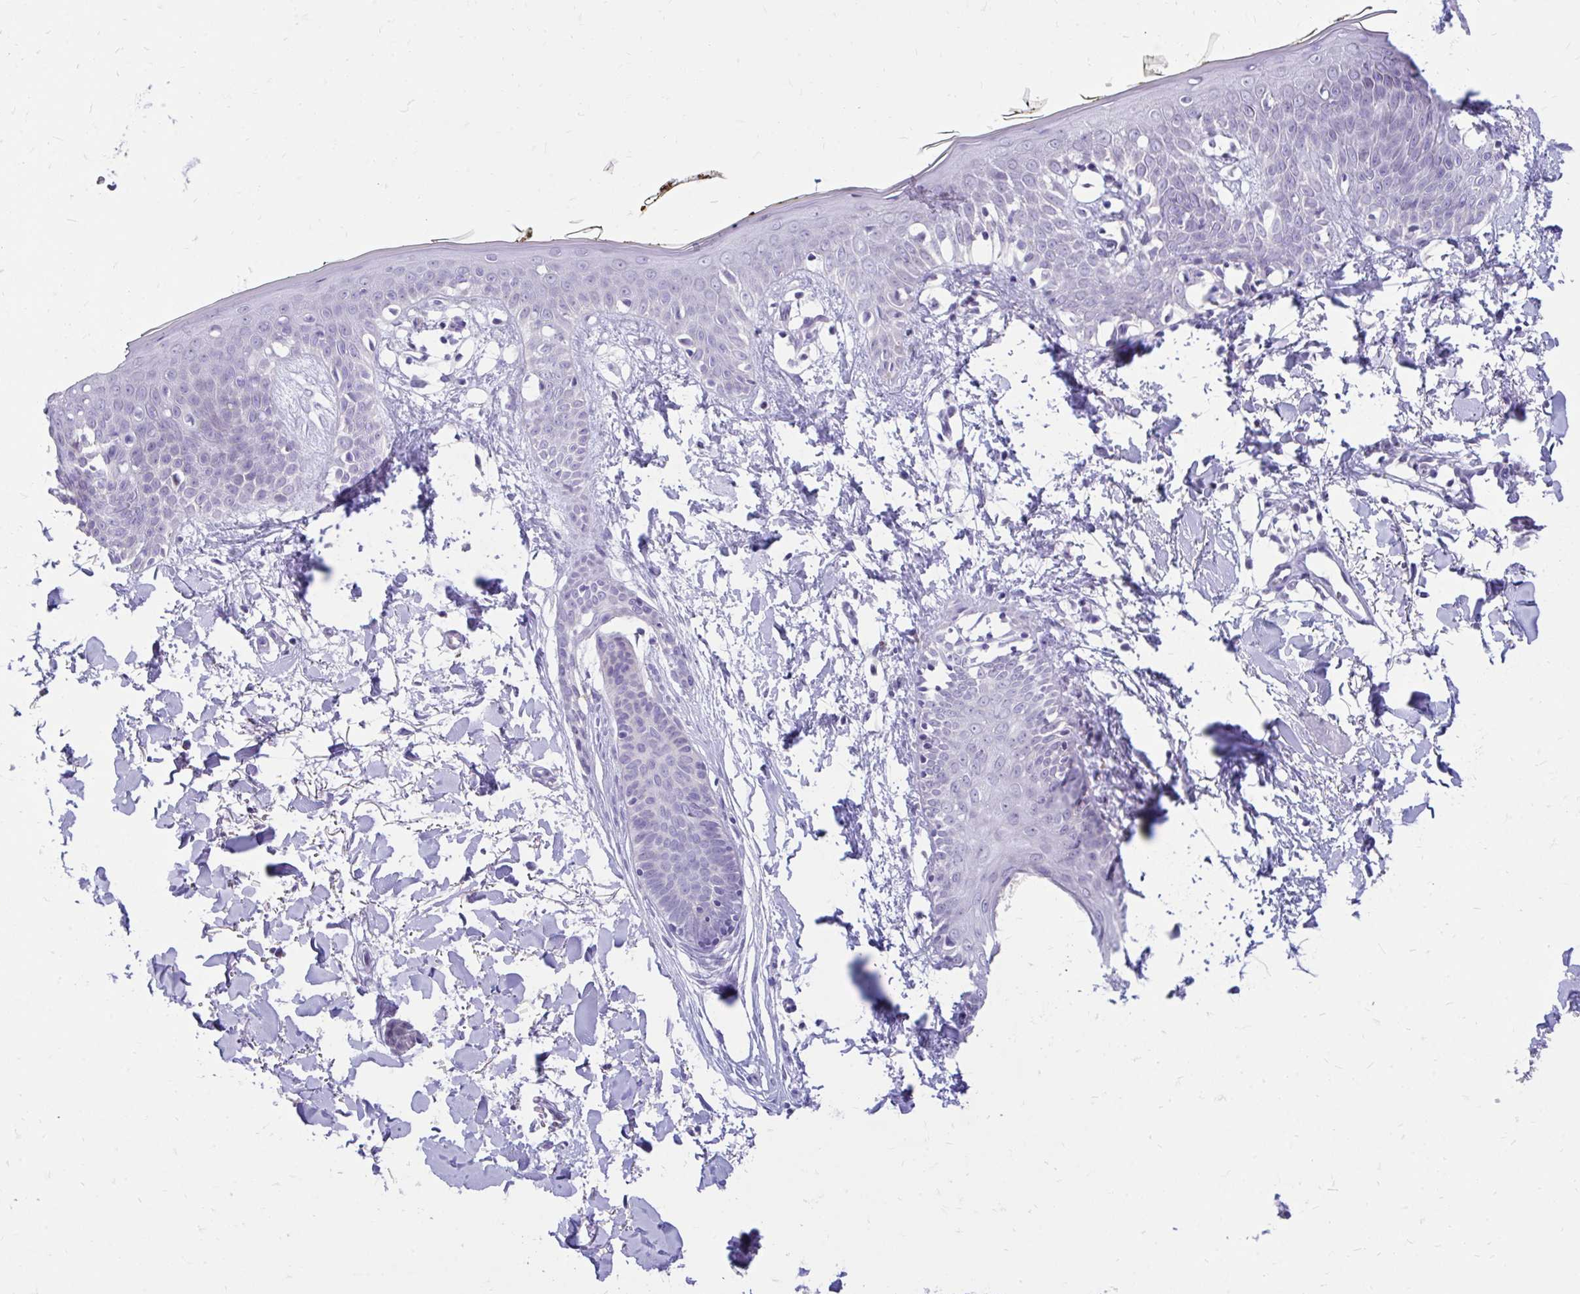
{"staining": {"intensity": "negative", "quantity": "none", "location": "none"}, "tissue": "skin", "cell_type": "Fibroblasts", "image_type": "normal", "snomed": [{"axis": "morphology", "description": "Normal tissue, NOS"}, {"axis": "topography", "description": "Skin"}], "caption": "A high-resolution image shows immunohistochemistry (IHC) staining of normal skin, which reveals no significant positivity in fibroblasts. (Stains: DAB (3,3'-diaminobenzidine) IHC with hematoxylin counter stain, Microscopy: brightfield microscopy at high magnification).", "gene": "GLB1L2", "patient": {"sex": "female", "age": 34}}